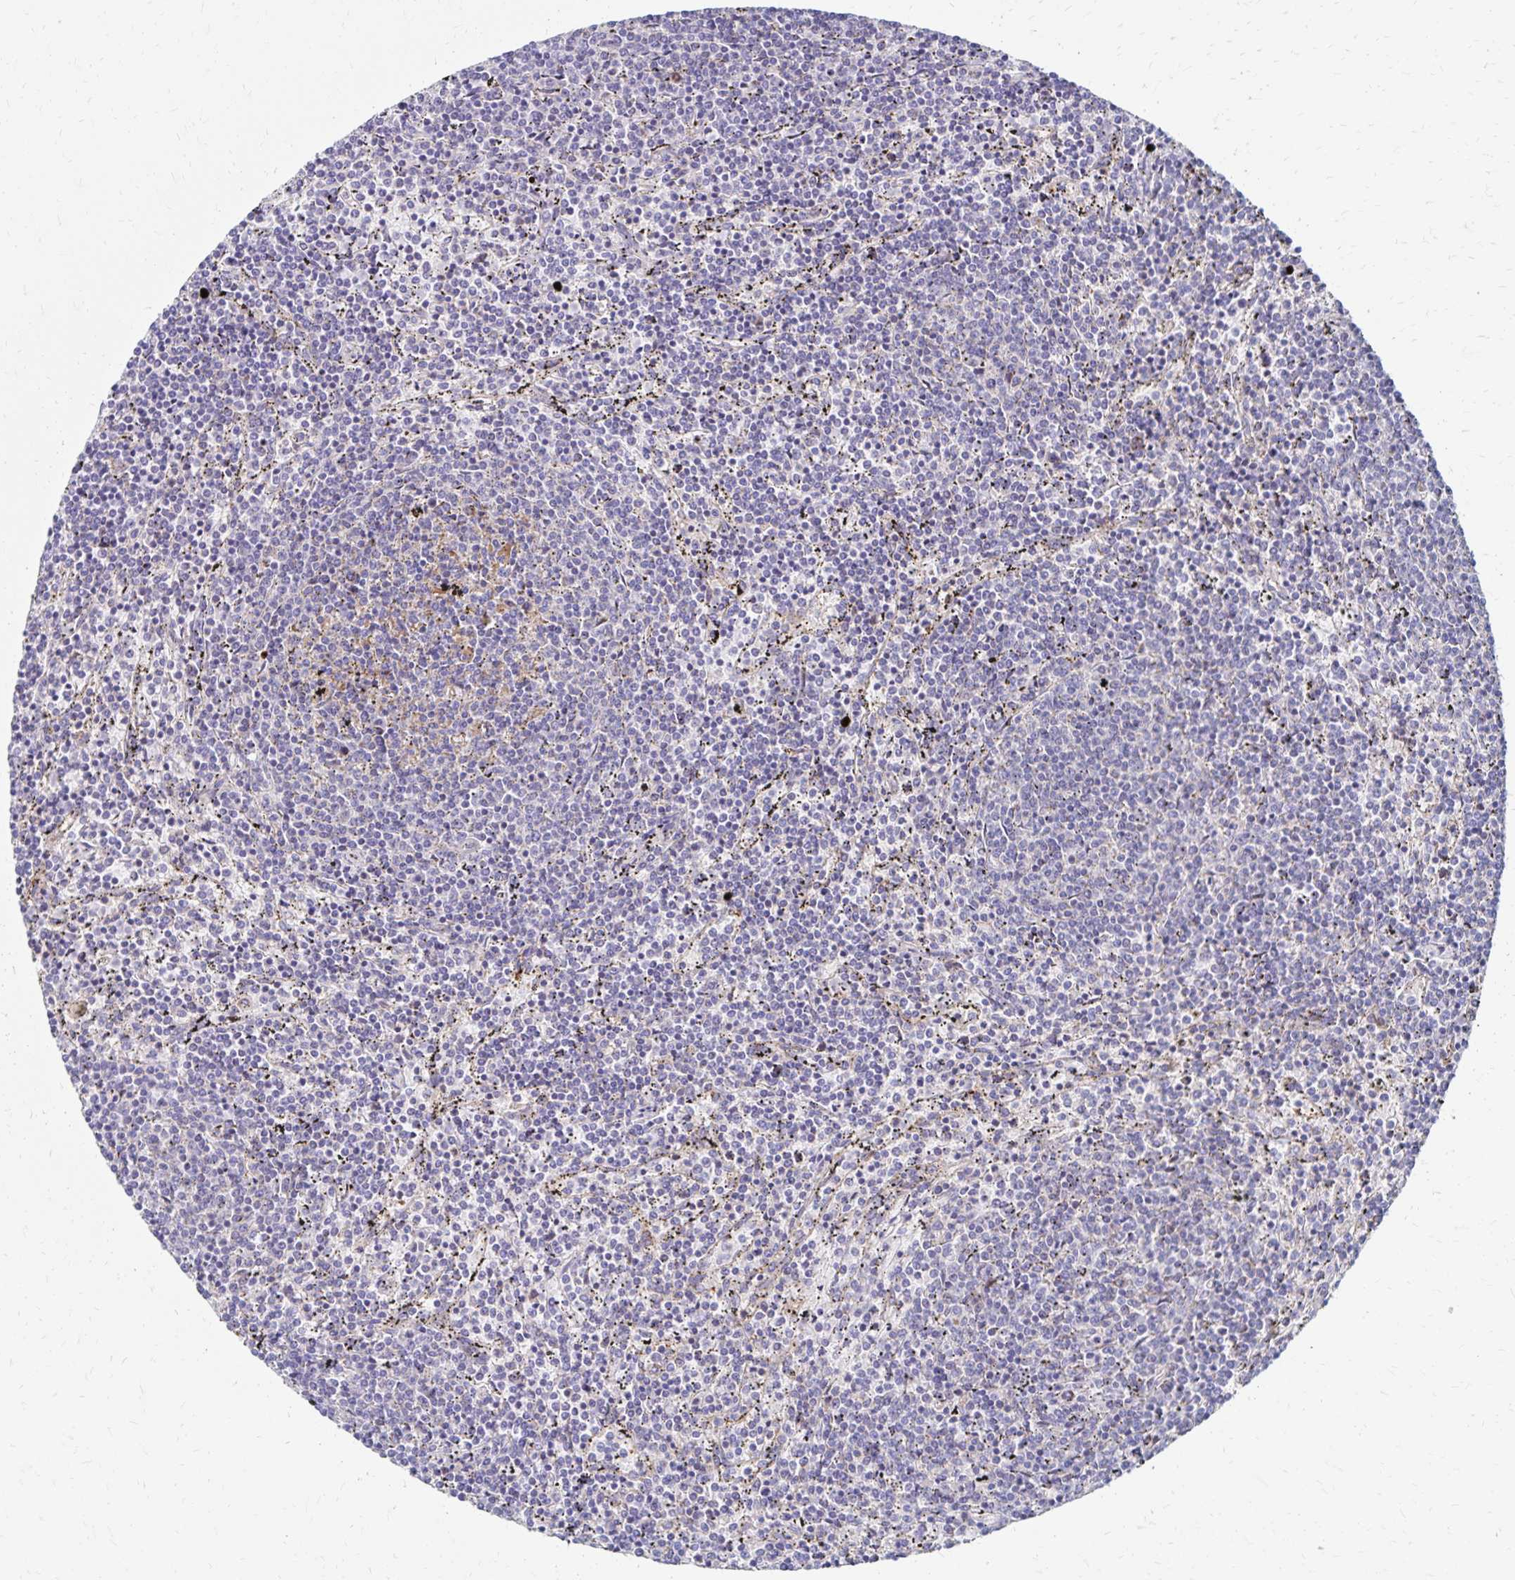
{"staining": {"intensity": "negative", "quantity": "none", "location": "none"}, "tissue": "lymphoma", "cell_type": "Tumor cells", "image_type": "cancer", "snomed": [{"axis": "morphology", "description": "Malignant lymphoma, non-Hodgkin's type, Low grade"}, {"axis": "topography", "description": "Spleen"}], "caption": "Immunohistochemistry histopathology image of human low-grade malignant lymphoma, non-Hodgkin's type stained for a protein (brown), which demonstrates no positivity in tumor cells.", "gene": "NECAP1", "patient": {"sex": "female", "age": 50}}